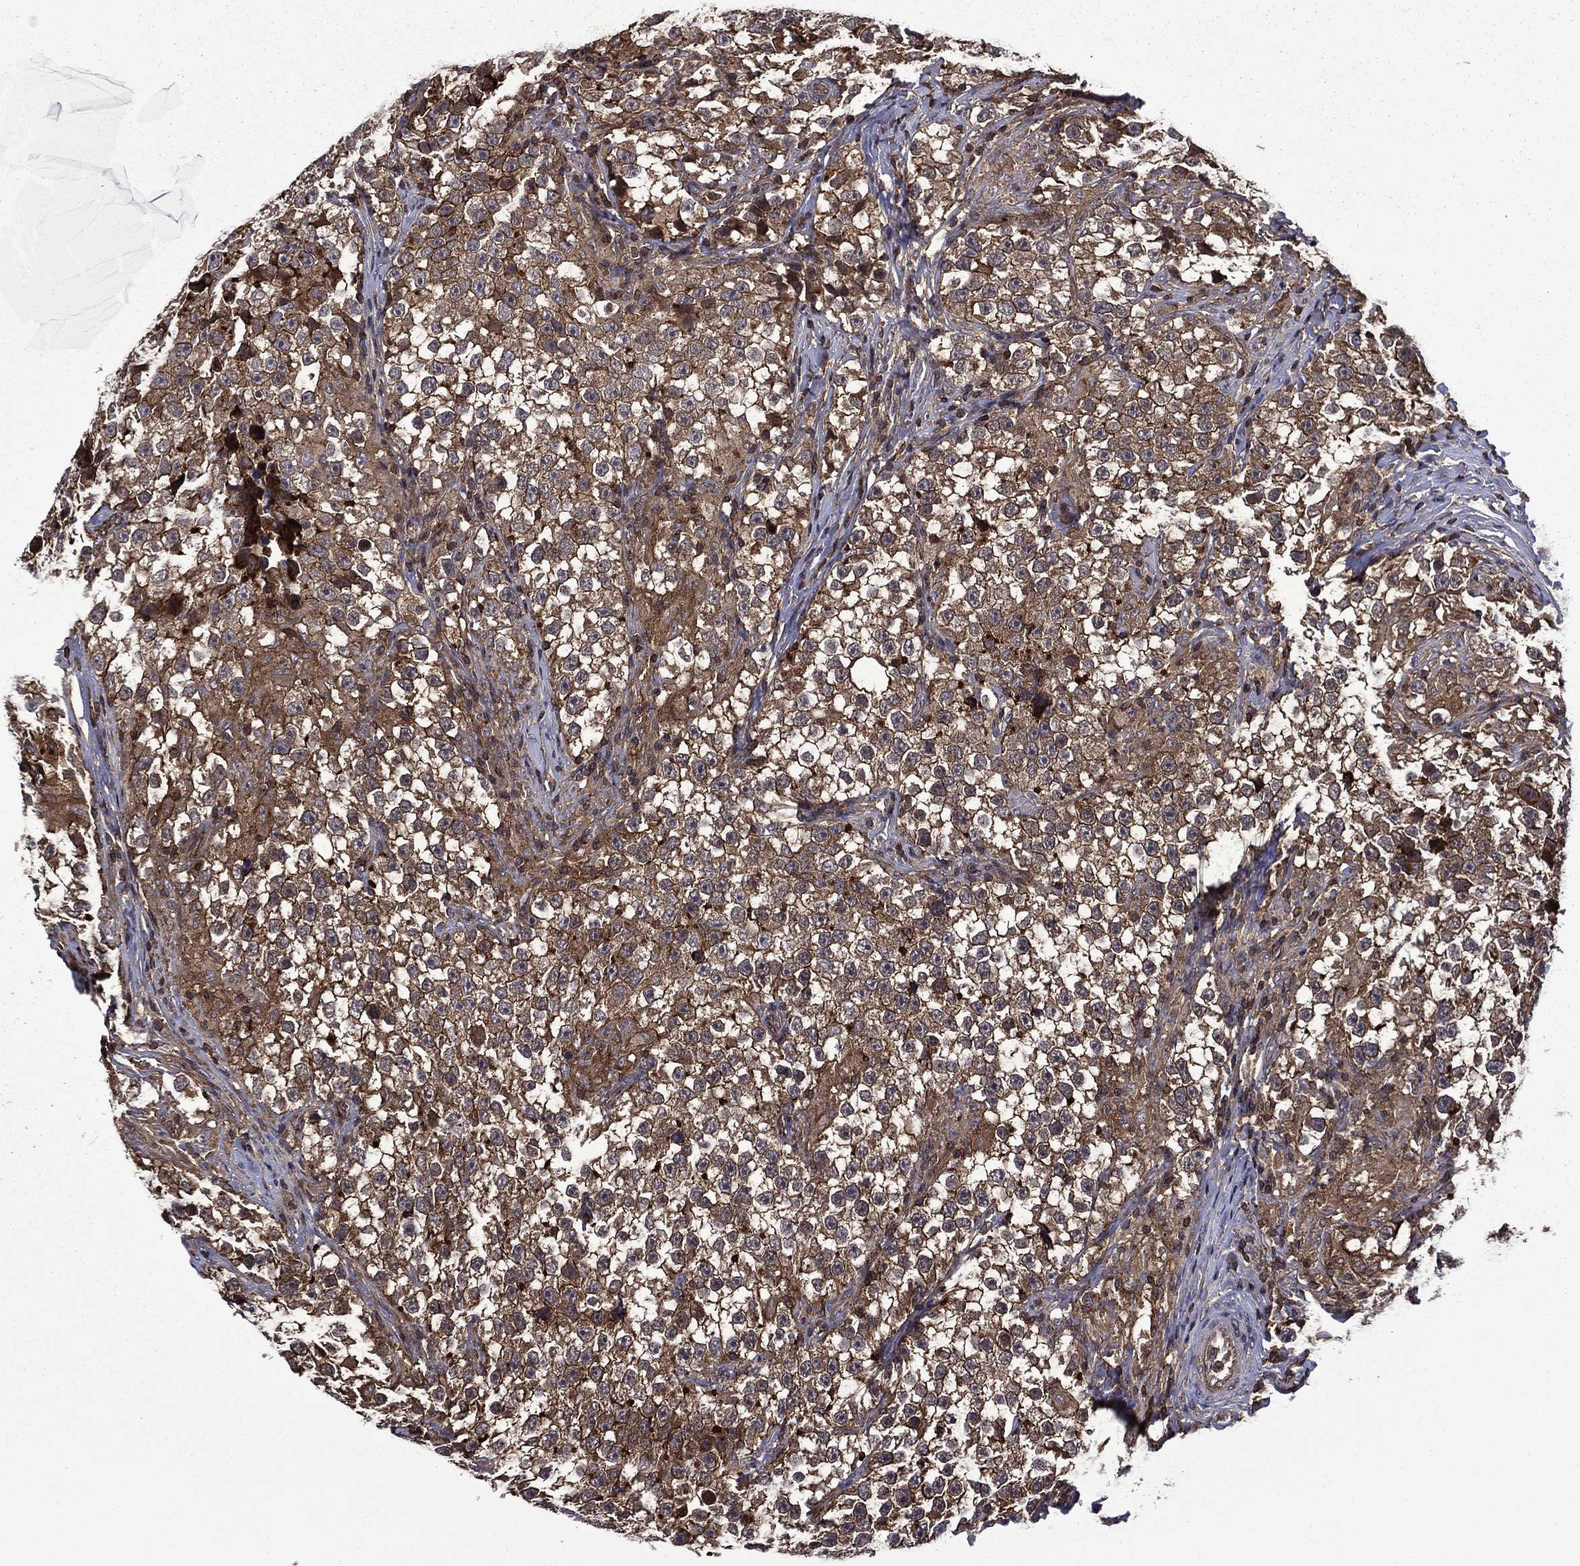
{"staining": {"intensity": "moderate", "quantity": ">75%", "location": "cytoplasmic/membranous"}, "tissue": "testis cancer", "cell_type": "Tumor cells", "image_type": "cancer", "snomed": [{"axis": "morphology", "description": "Seminoma, NOS"}, {"axis": "topography", "description": "Testis"}], "caption": "A medium amount of moderate cytoplasmic/membranous expression is appreciated in approximately >75% of tumor cells in testis cancer tissue.", "gene": "PLPP3", "patient": {"sex": "male", "age": 46}}